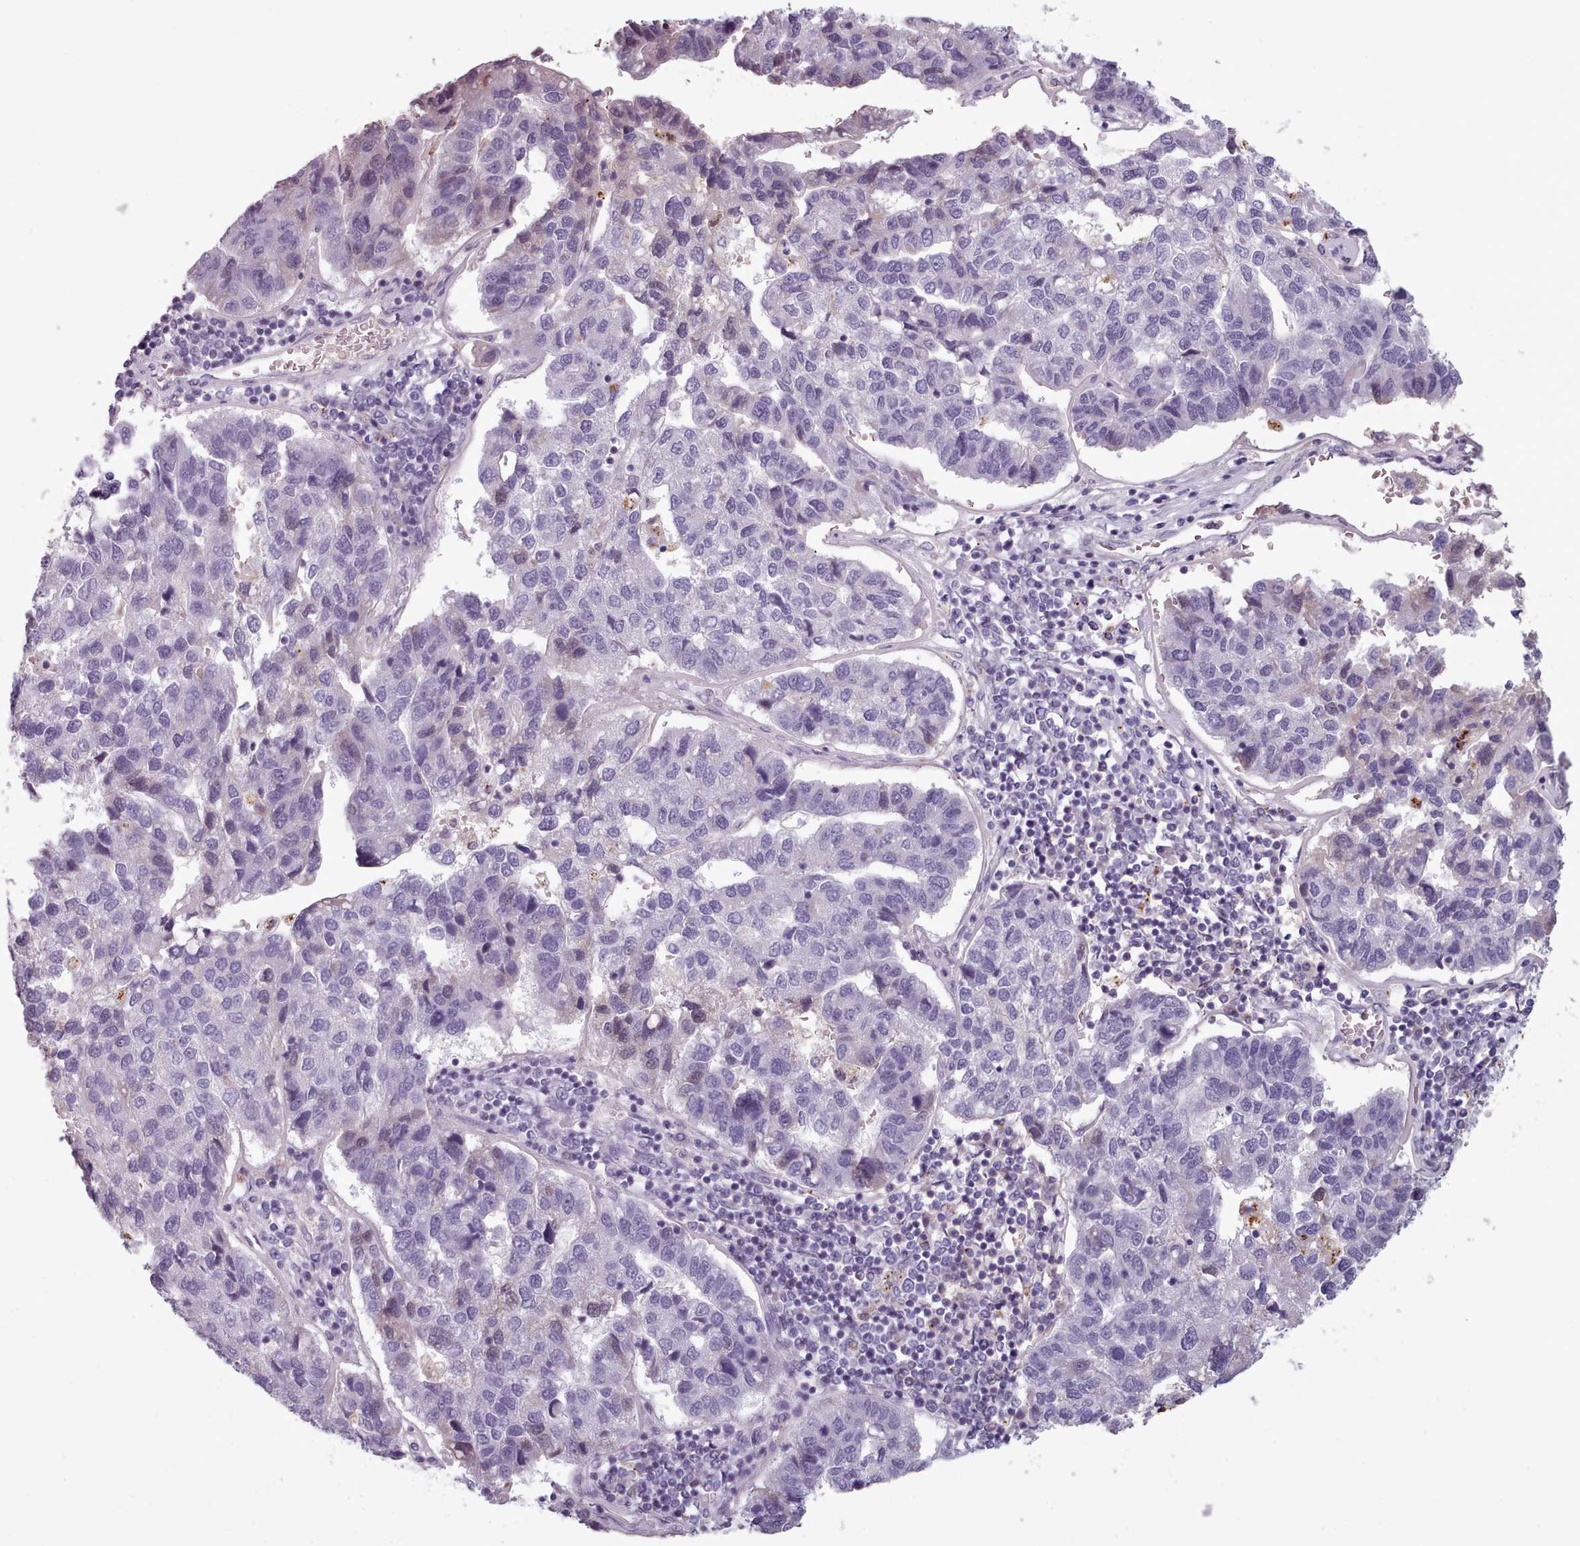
{"staining": {"intensity": "negative", "quantity": "none", "location": "none"}, "tissue": "pancreatic cancer", "cell_type": "Tumor cells", "image_type": "cancer", "snomed": [{"axis": "morphology", "description": "Adenocarcinoma, NOS"}, {"axis": "topography", "description": "Pancreas"}], "caption": "This is an immunohistochemistry micrograph of adenocarcinoma (pancreatic). There is no staining in tumor cells.", "gene": "PBX4", "patient": {"sex": "female", "age": 61}}